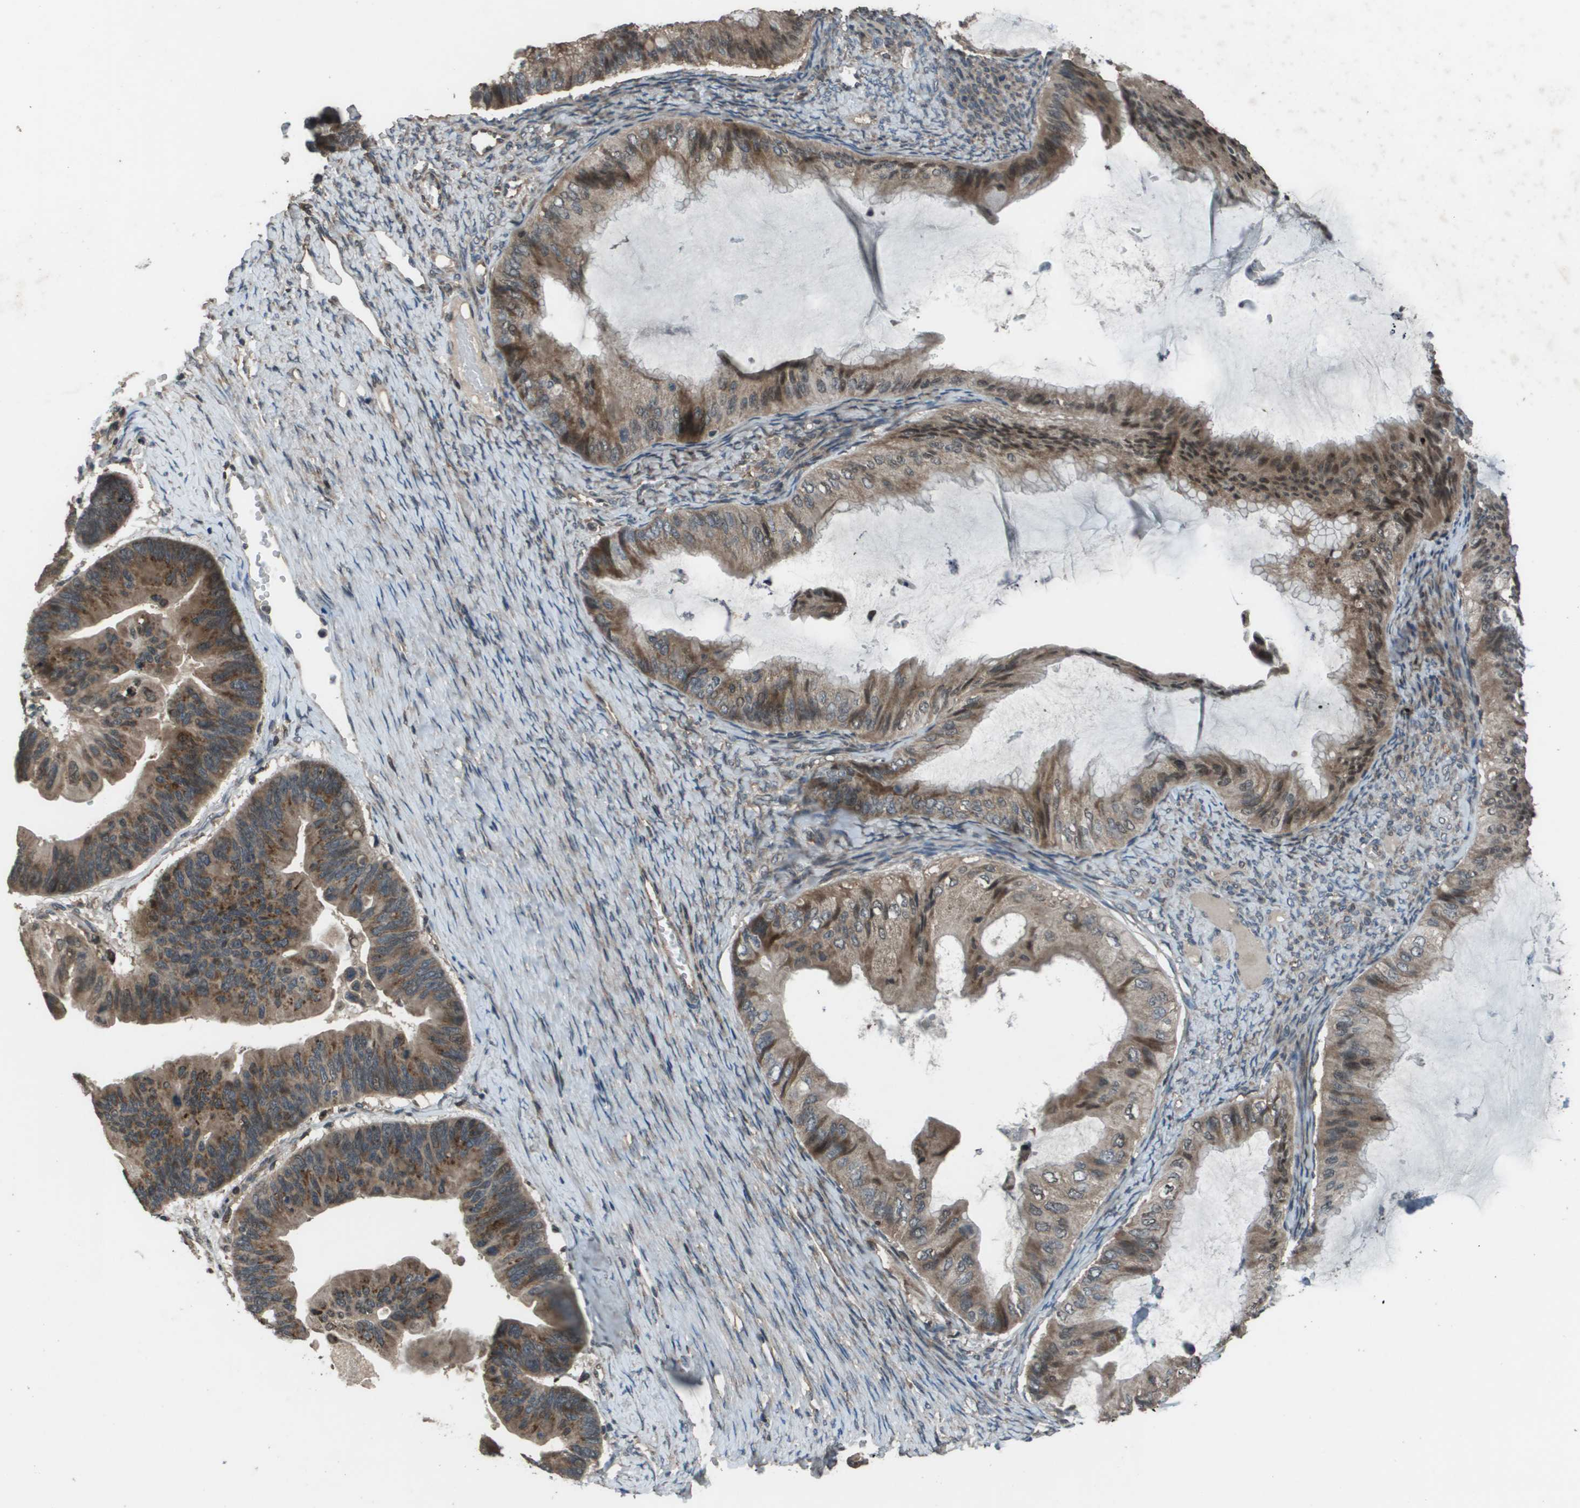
{"staining": {"intensity": "moderate", "quantity": "25%-75%", "location": "cytoplasmic/membranous"}, "tissue": "ovarian cancer", "cell_type": "Tumor cells", "image_type": "cancer", "snomed": [{"axis": "morphology", "description": "Cystadenocarcinoma, mucinous, NOS"}, {"axis": "topography", "description": "Ovary"}], "caption": "Protein staining of ovarian cancer tissue reveals moderate cytoplasmic/membranous expression in about 25%-75% of tumor cells.", "gene": "GOSR2", "patient": {"sex": "female", "age": 61}}